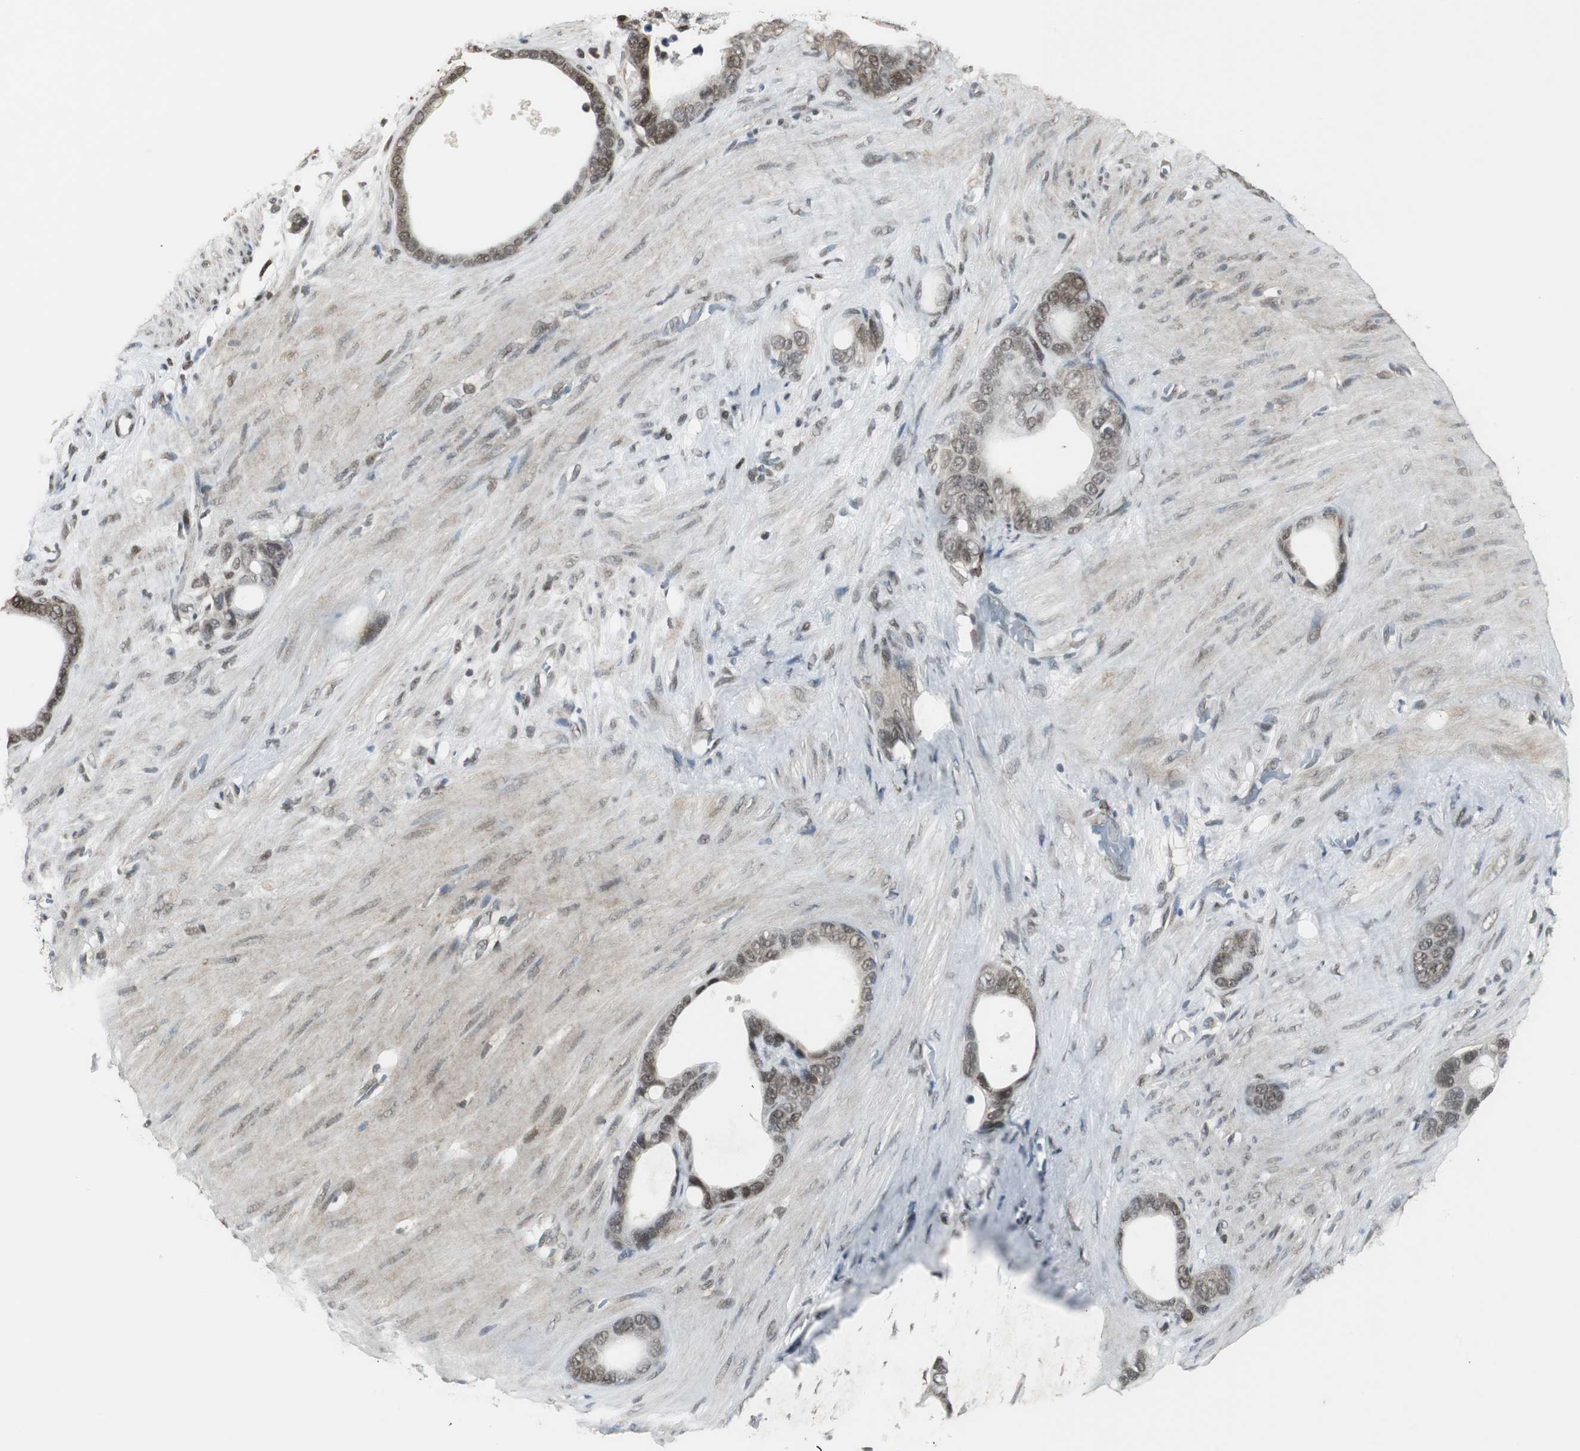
{"staining": {"intensity": "weak", "quantity": ">75%", "location": "cytoplasmic/membranous,nuclear"}, "tissue": "stomach cancer", "cell_type": "Tumor cells", "image_type": "cancer", "snomed": [{"axis": "morphology", "description": "Adenocarcinoma, NOS"}, {"axis": "topography", "description": "Stomach"}], "caption": "Immunohistochemical staining of stomach adenocarcinoma reveals low levels of weak cytoplasmic/membranous and nuclear protein positivity in approximately >75% of tumor cells.", "gene": "MPG", "patient": {"sex": "female", "age": 75}}